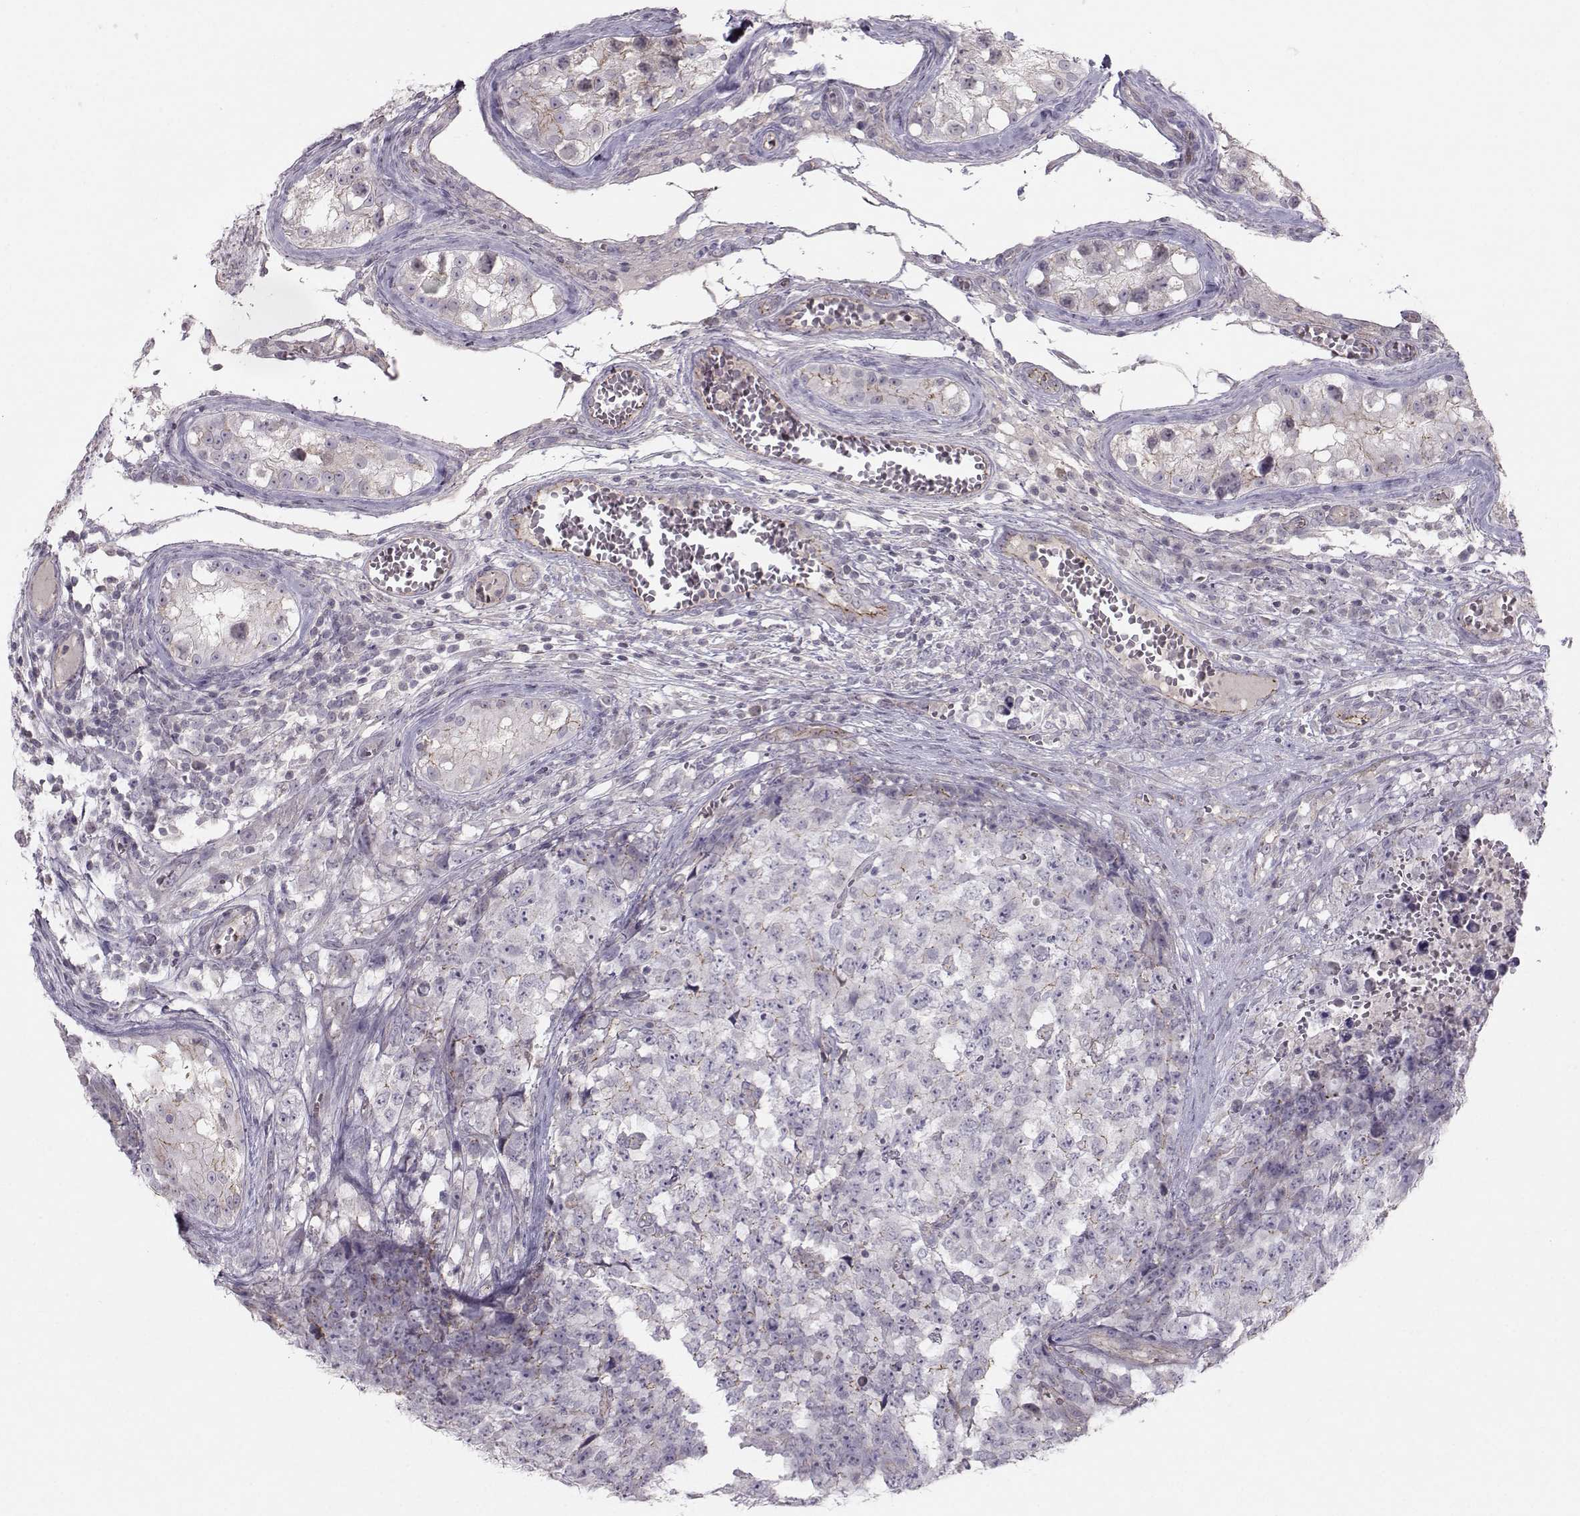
{"staining": {"intensity": "weak", "quantity": "<25%", "location": "cytoplasmic/membranous"}, "tissue": "testis cancer", "cell_type": "Tumor cells", "image_type": "cancer", "snomed": [{"axis": "morphology", "description": "Carcinoma, Embryonal, NOS"}, {"axis": "topography", "description": "Testis"}], "caption": "Testis cancer (embryonal carcinoma) was stained to show a protein in brown. There is no significant positivity in tumor cells.", "gene": "MAST1", "patient": {"sex": "male", "age": 23}}